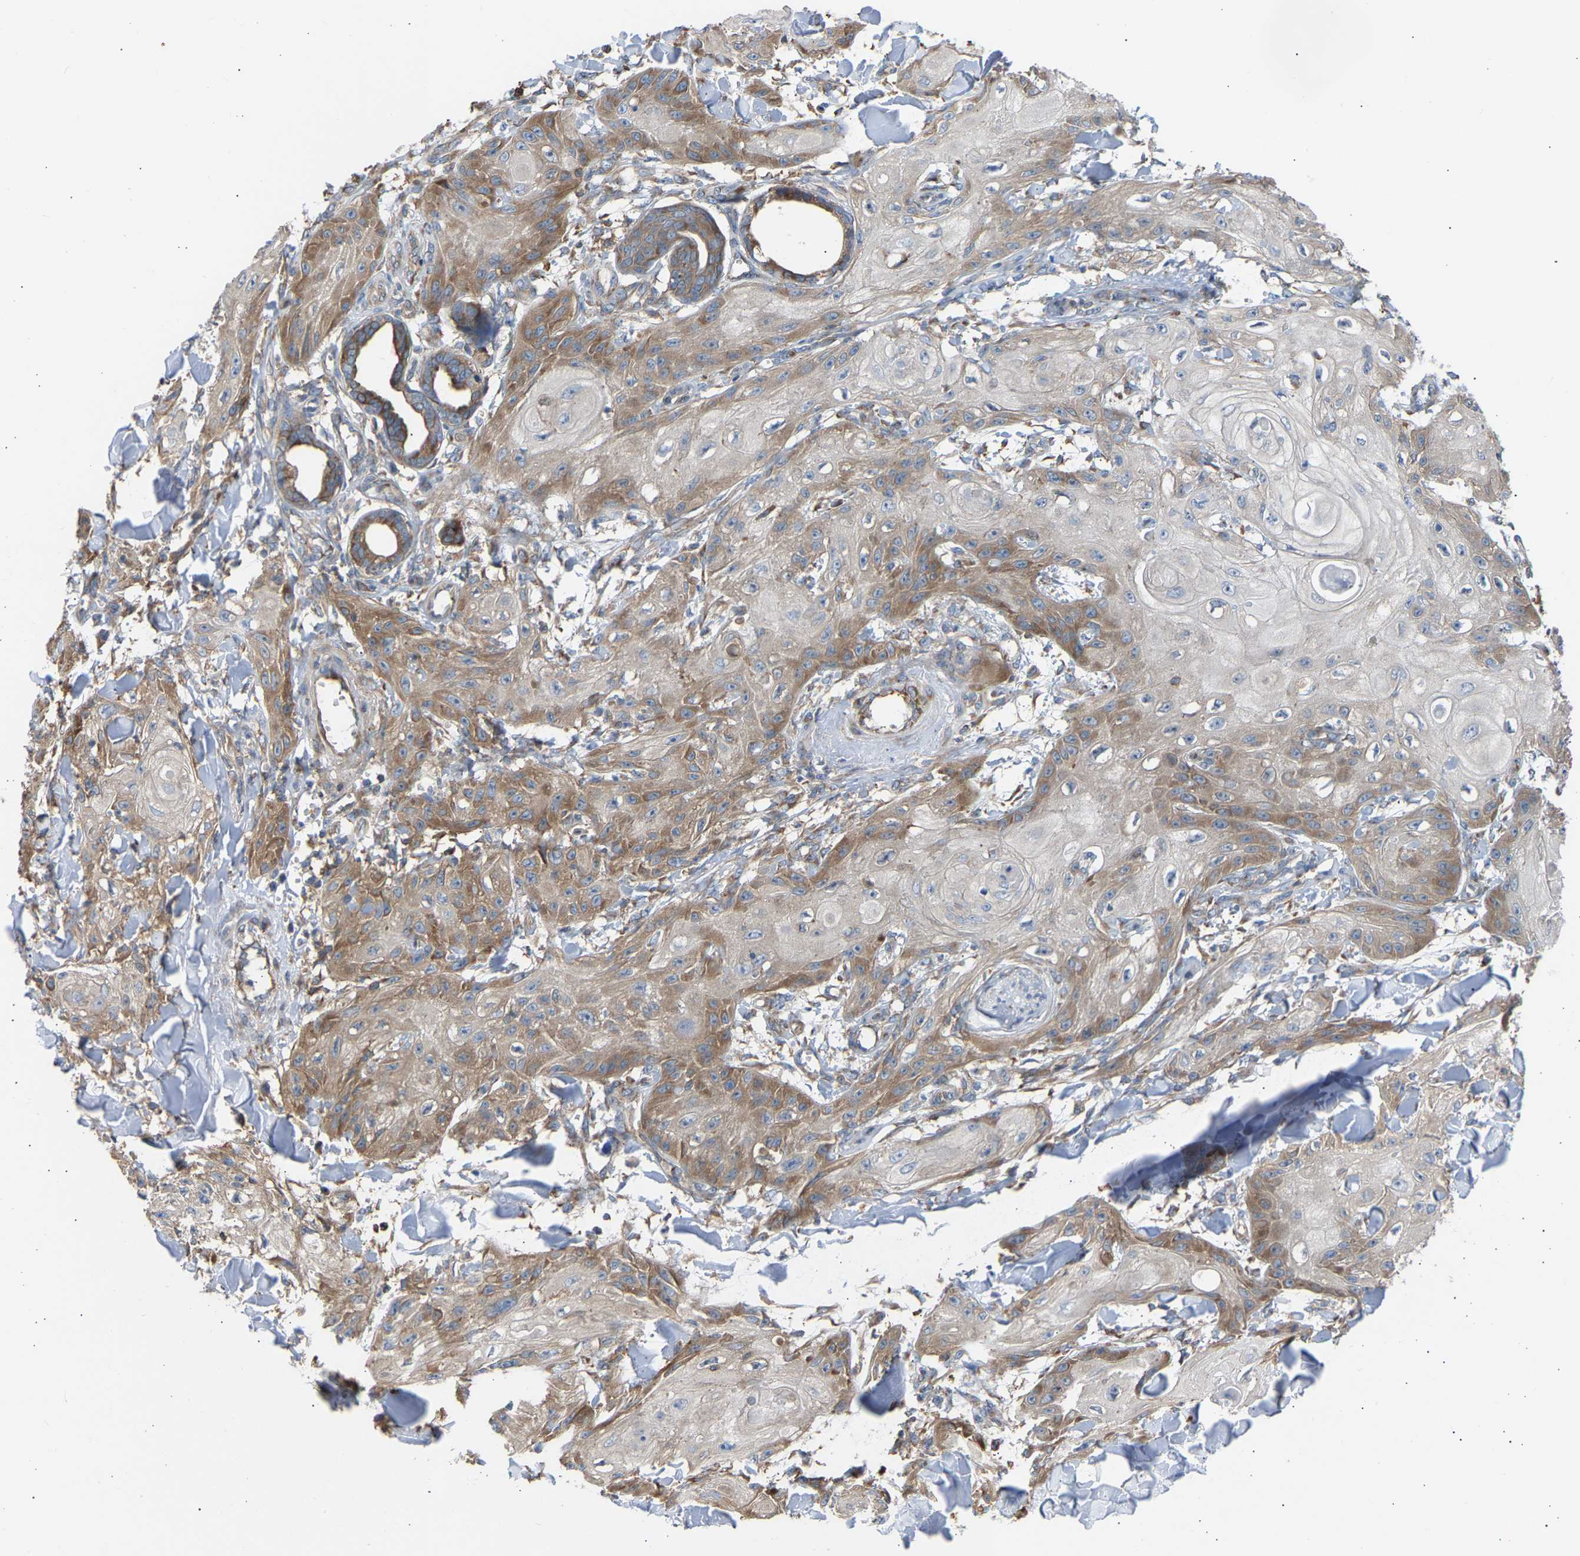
{"staining": {"intensity": "moderate", "quantity": "25%-75%", "location": "cytoplasmic/membranous"}, "tissue": "skin cancer", "cell_type": "Tumor cells", "image_type": "cancer", "snomed": [{"axis": "morphology", "description": "Squamous cell carcinoma, NOS"}, {"axis": "topography", "description": "Skin"}], "caption": "A brown stain labels moderate cytoplasmic/membranous expression of a protein in human skin cancer (squamous cell carcinoma) tumor cells.", "gene": "GCN1", "patient": {"sex": "male", "age": 74}}